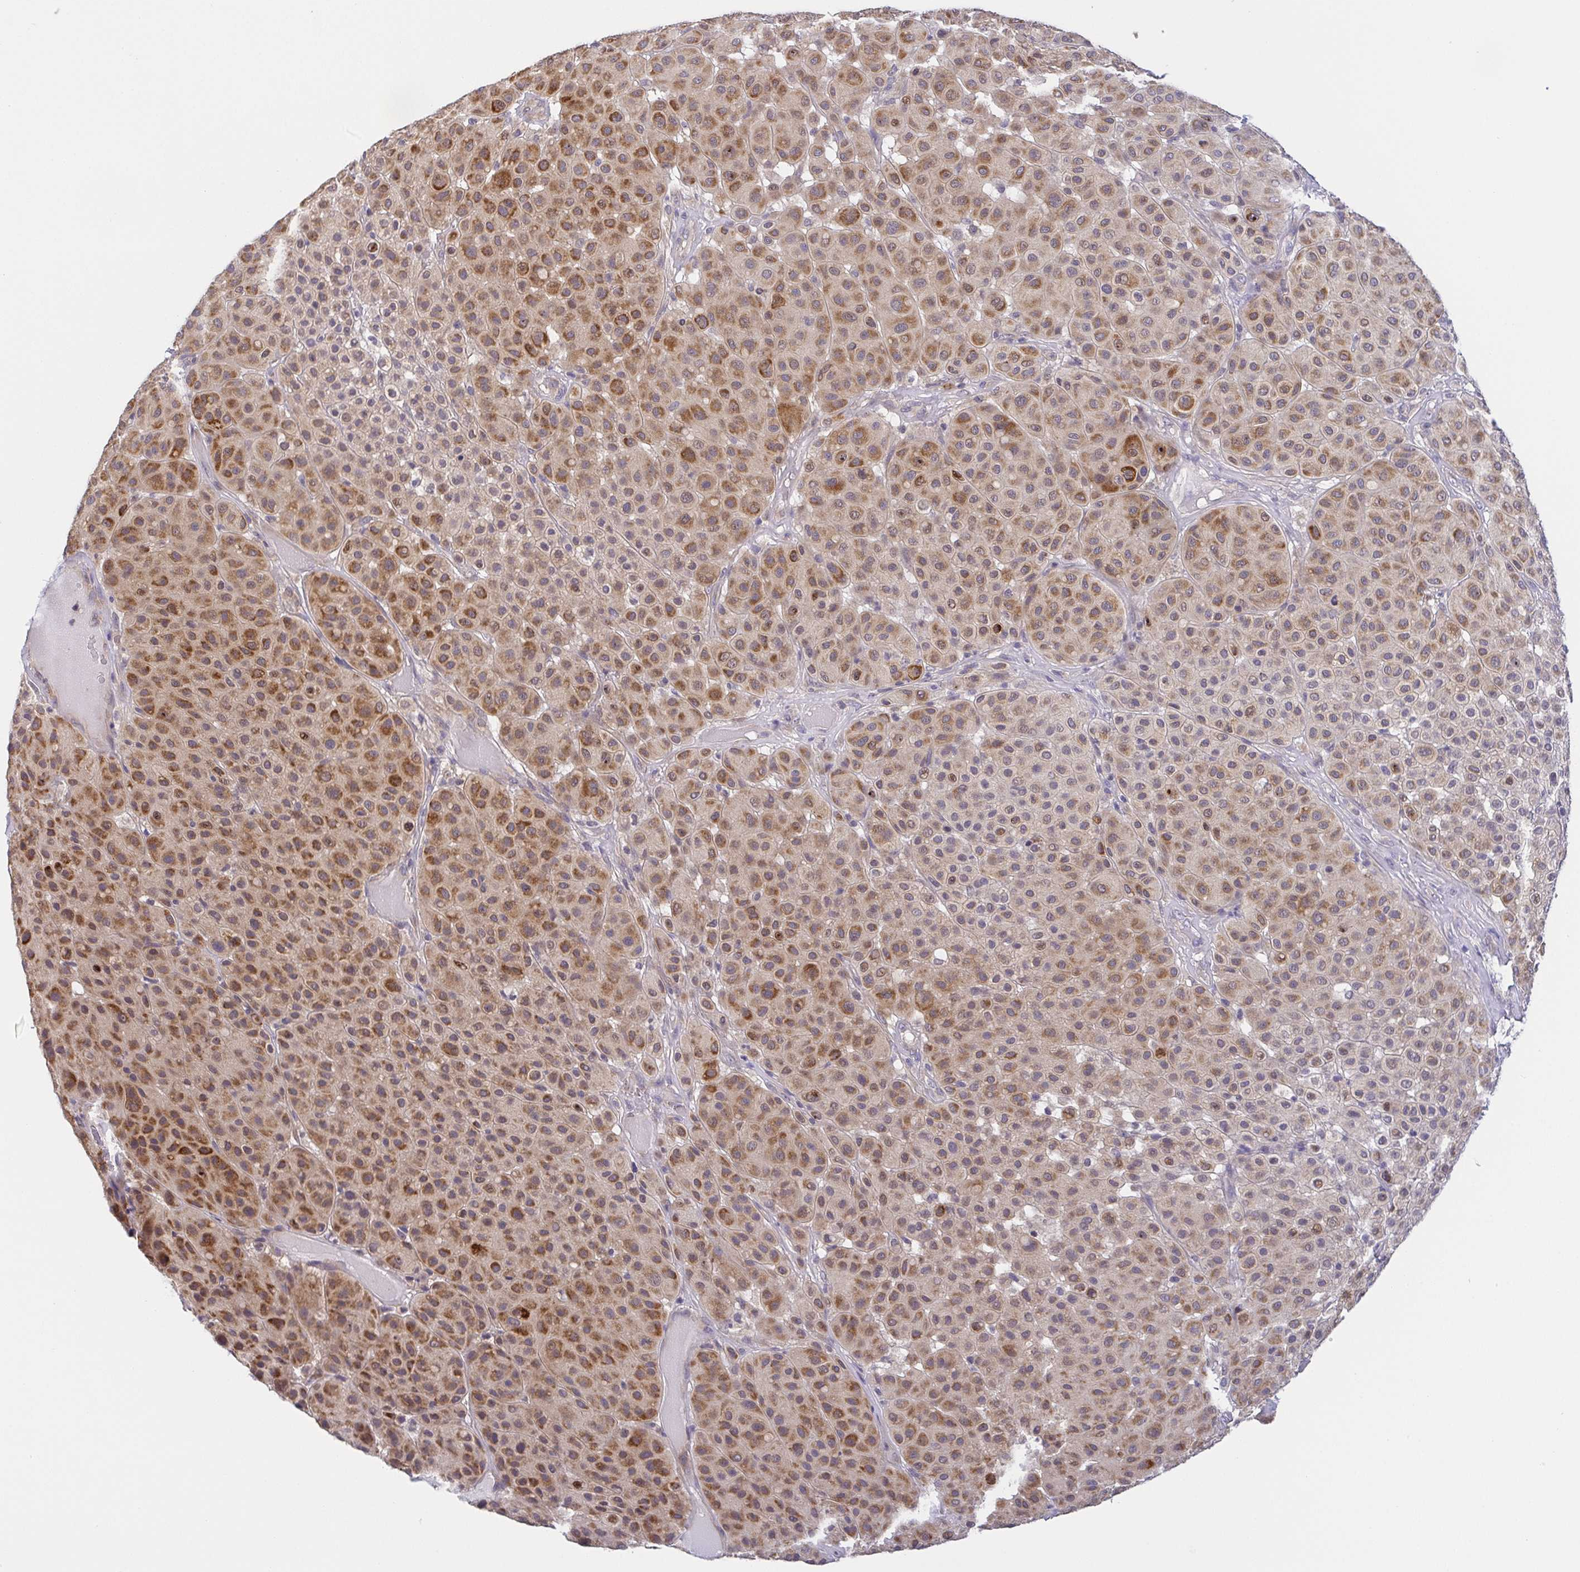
{"staining": {"intensity": "moderate", "quantity": ">75%", "location": "cytoplasmic/membranous"}, "tissue": "melanoma", "cell_type": "Tumor cells", "image_type": "cancer", "snomed": [{"axis": "morphology", "description": "Malignant melanoma, Metastatic site"}, {"axis": "topography", "description": "Smooth muscle"}], "caption": "Moderate cytoplasmic/membranous protein positivity is appreciated in about >75% of tumor cells in malignant melanoma (metastatic site). (IHC, brightfield microscopy, high magnification).", "gene": "BCL2L1", "patient": {"sex": "male", "age": 41}}